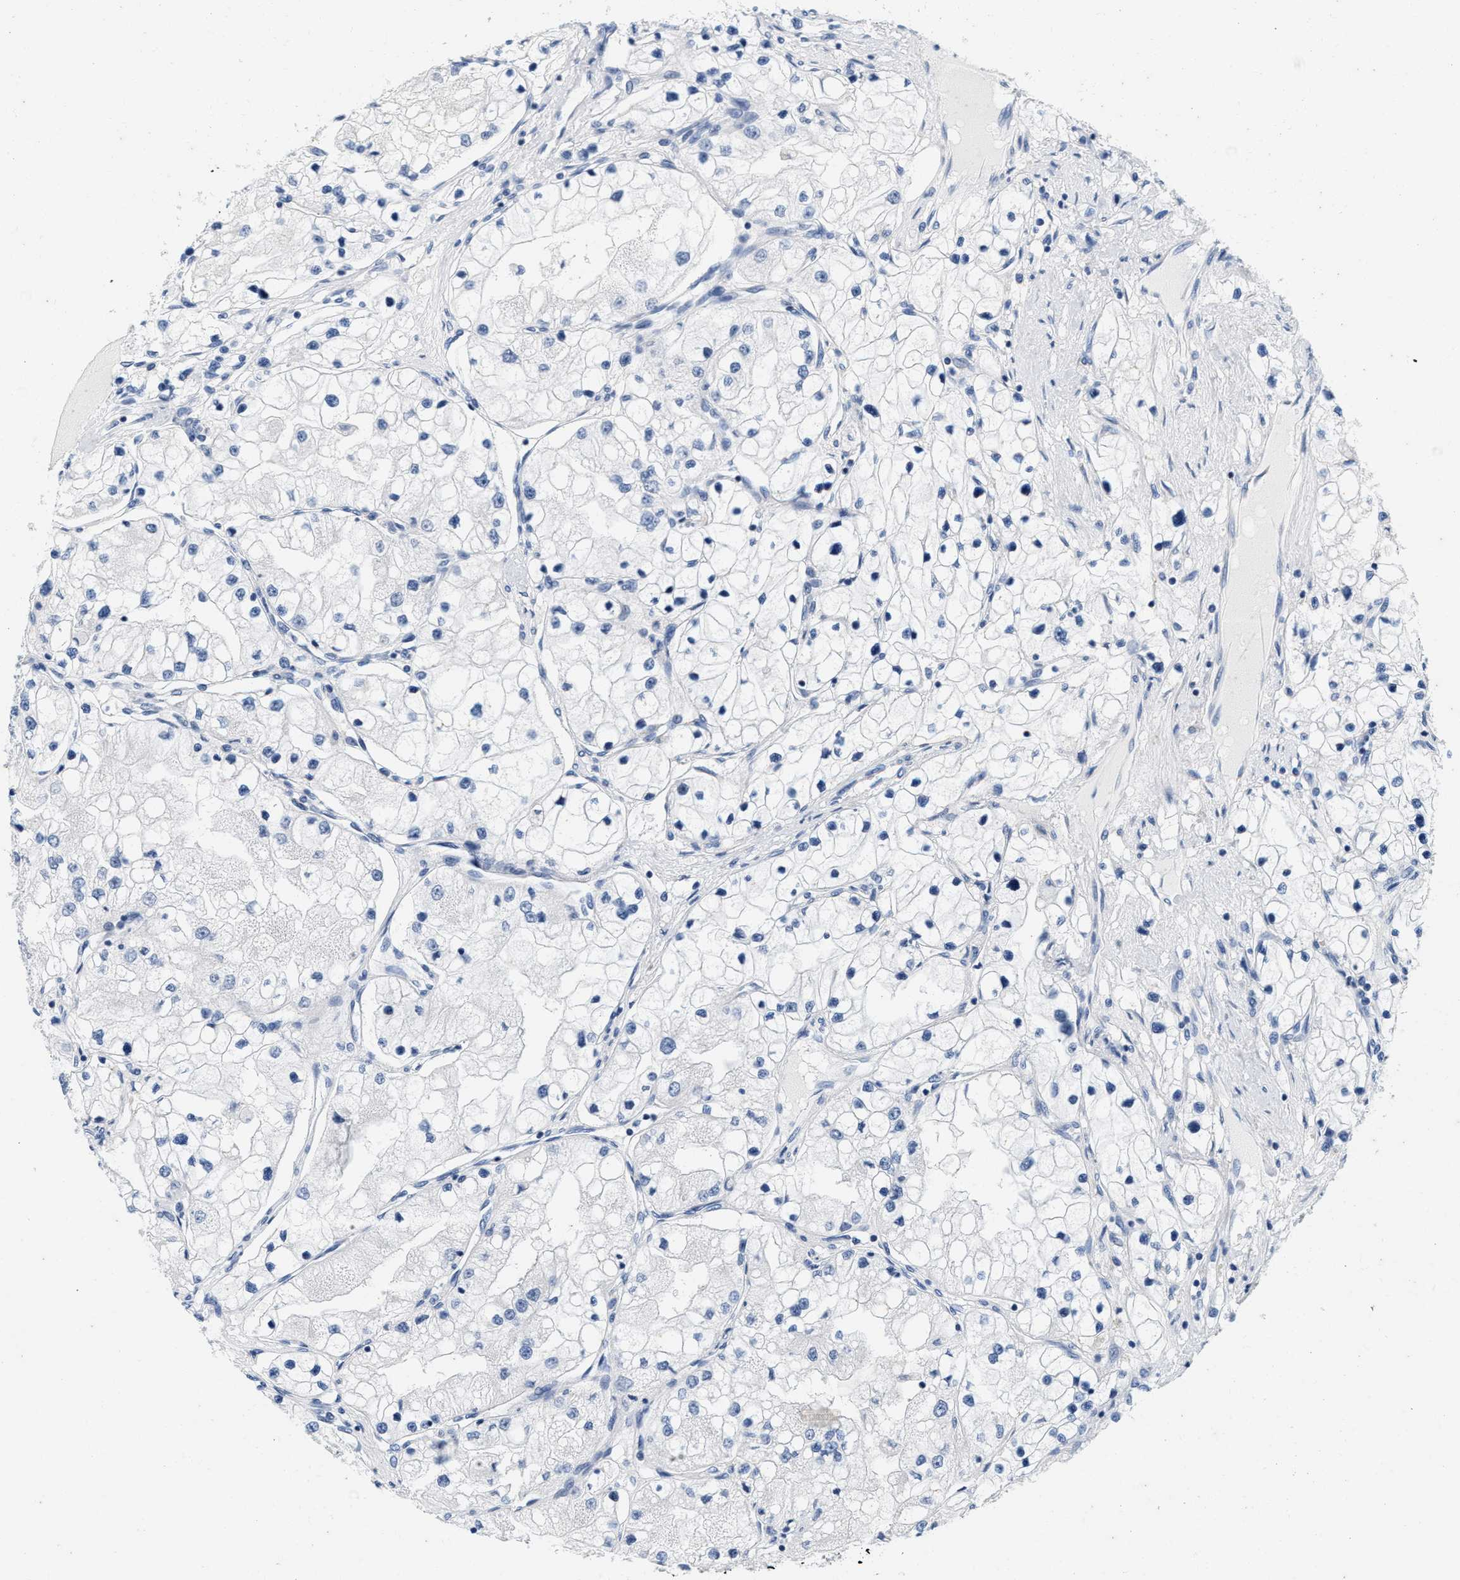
{"staining": {"intensity": "negative", "quantity": "none", "location": "none"}, "tissue": "renal cancer", "cell_type": "Tumor cells", "image_type": "cancer", "snomed": [{"axis": "morphology", "description": "Adenocarcinoma, NOS"}, {"axis": "topography", "description": "Kidney"}], "caption": "IHC of human renal adenocarcinoma exhibits no expression in tumor cells.", "gene": "ABCB11", "patient": {"sex": "male", "age": 68}}